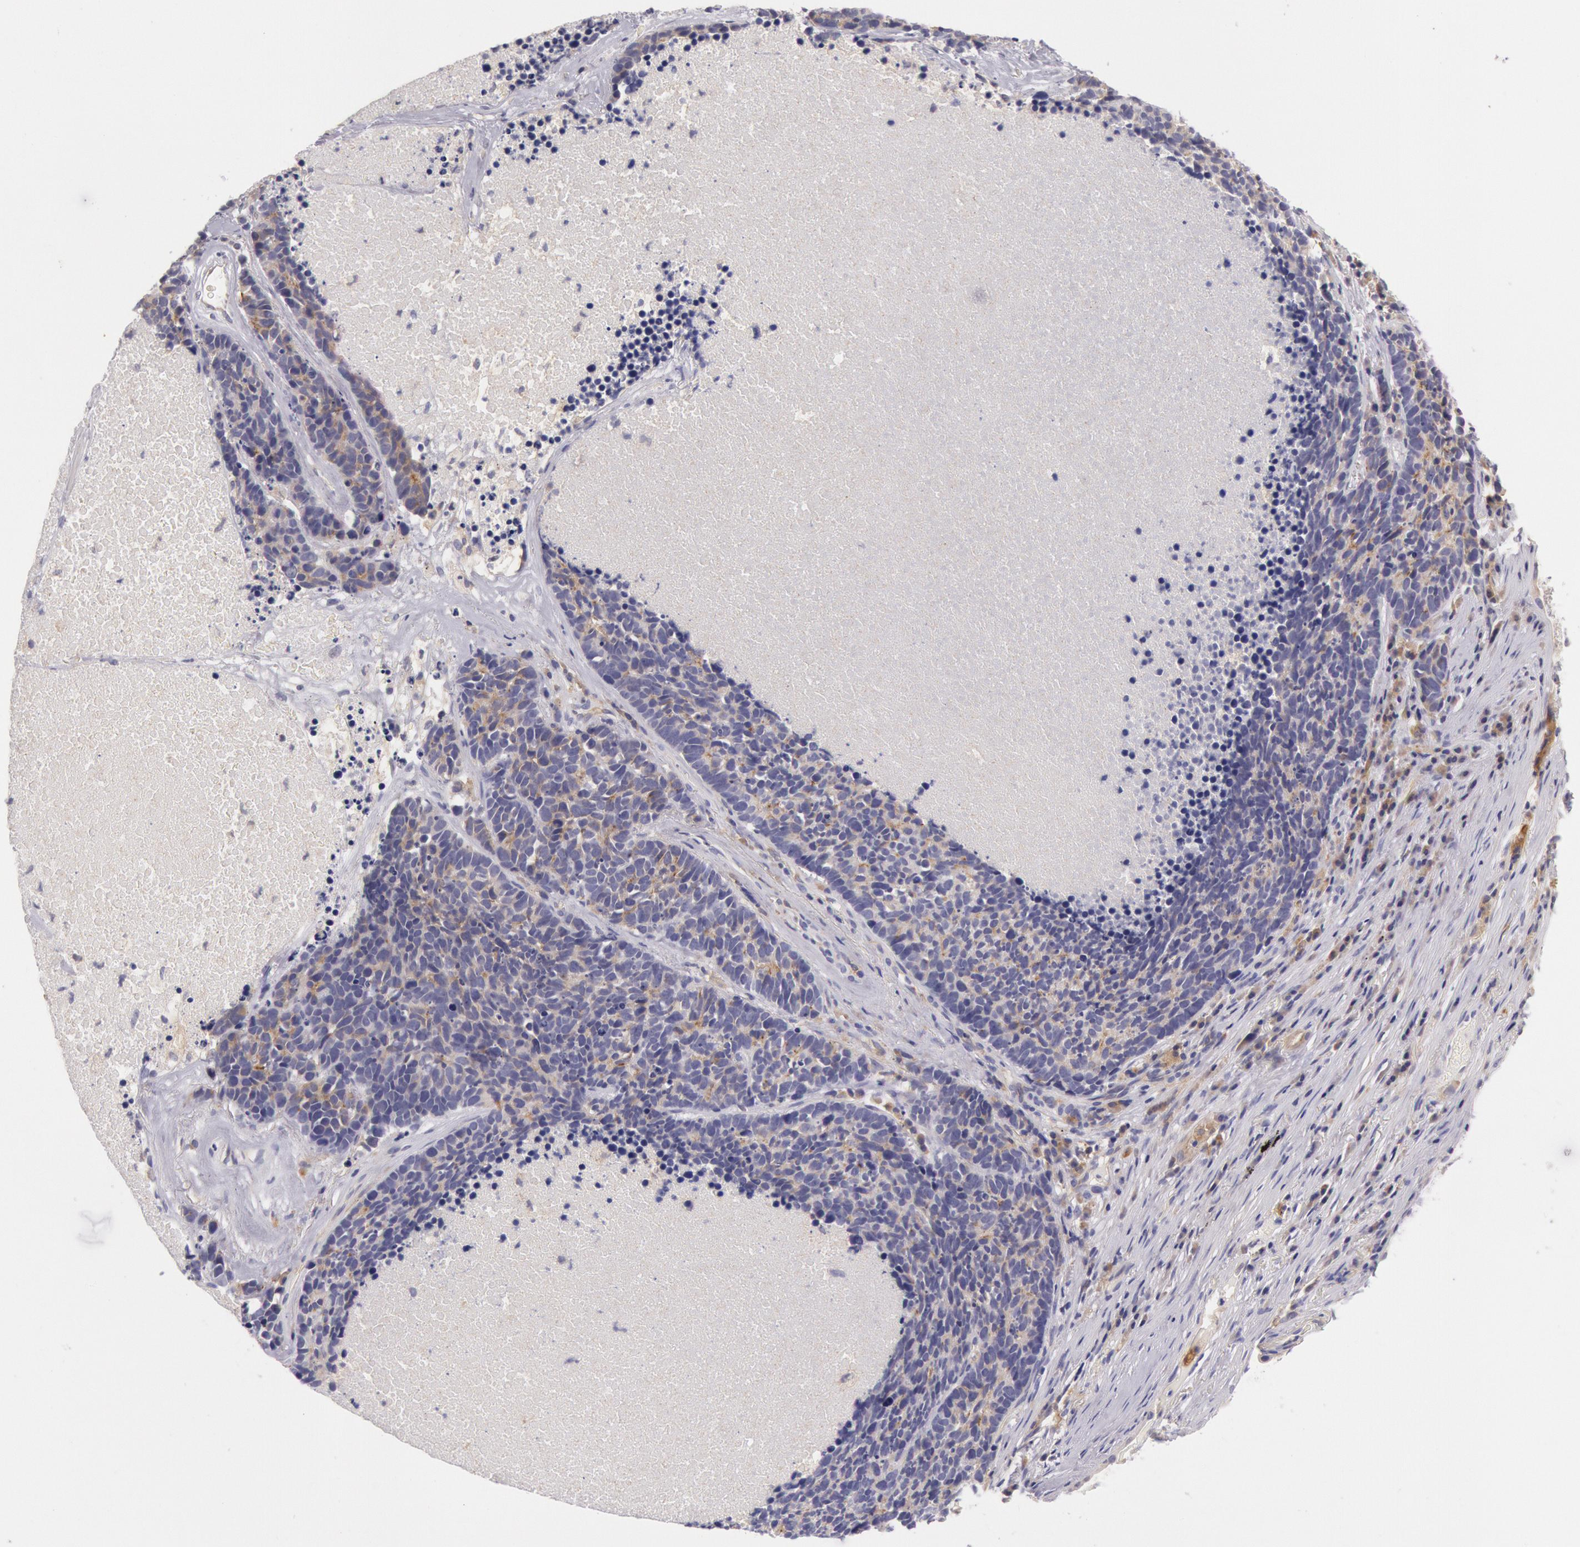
{"staining": {"intensity": "weak", "quantity": "25%-75%", "location": "cytoplasmic/membranous"}, "tissue": "lung cancer", "cell_type": "Tumor cells", "image_type": "cancer", "snomed": [{"axis": "morphology", "description": "Neoplasm, malignant, NOS"}, {"axis": "topography", "description": "Lung"}], "caption": "There is low levels of weak cytoplasmic/membranous positivity in tumor cells of malignant neoplasm (lung), as demonstrated by immunohistochemical staining (brown color).", "gene": "MYO5A", "patient": {"sex": "female", "age": 75}}